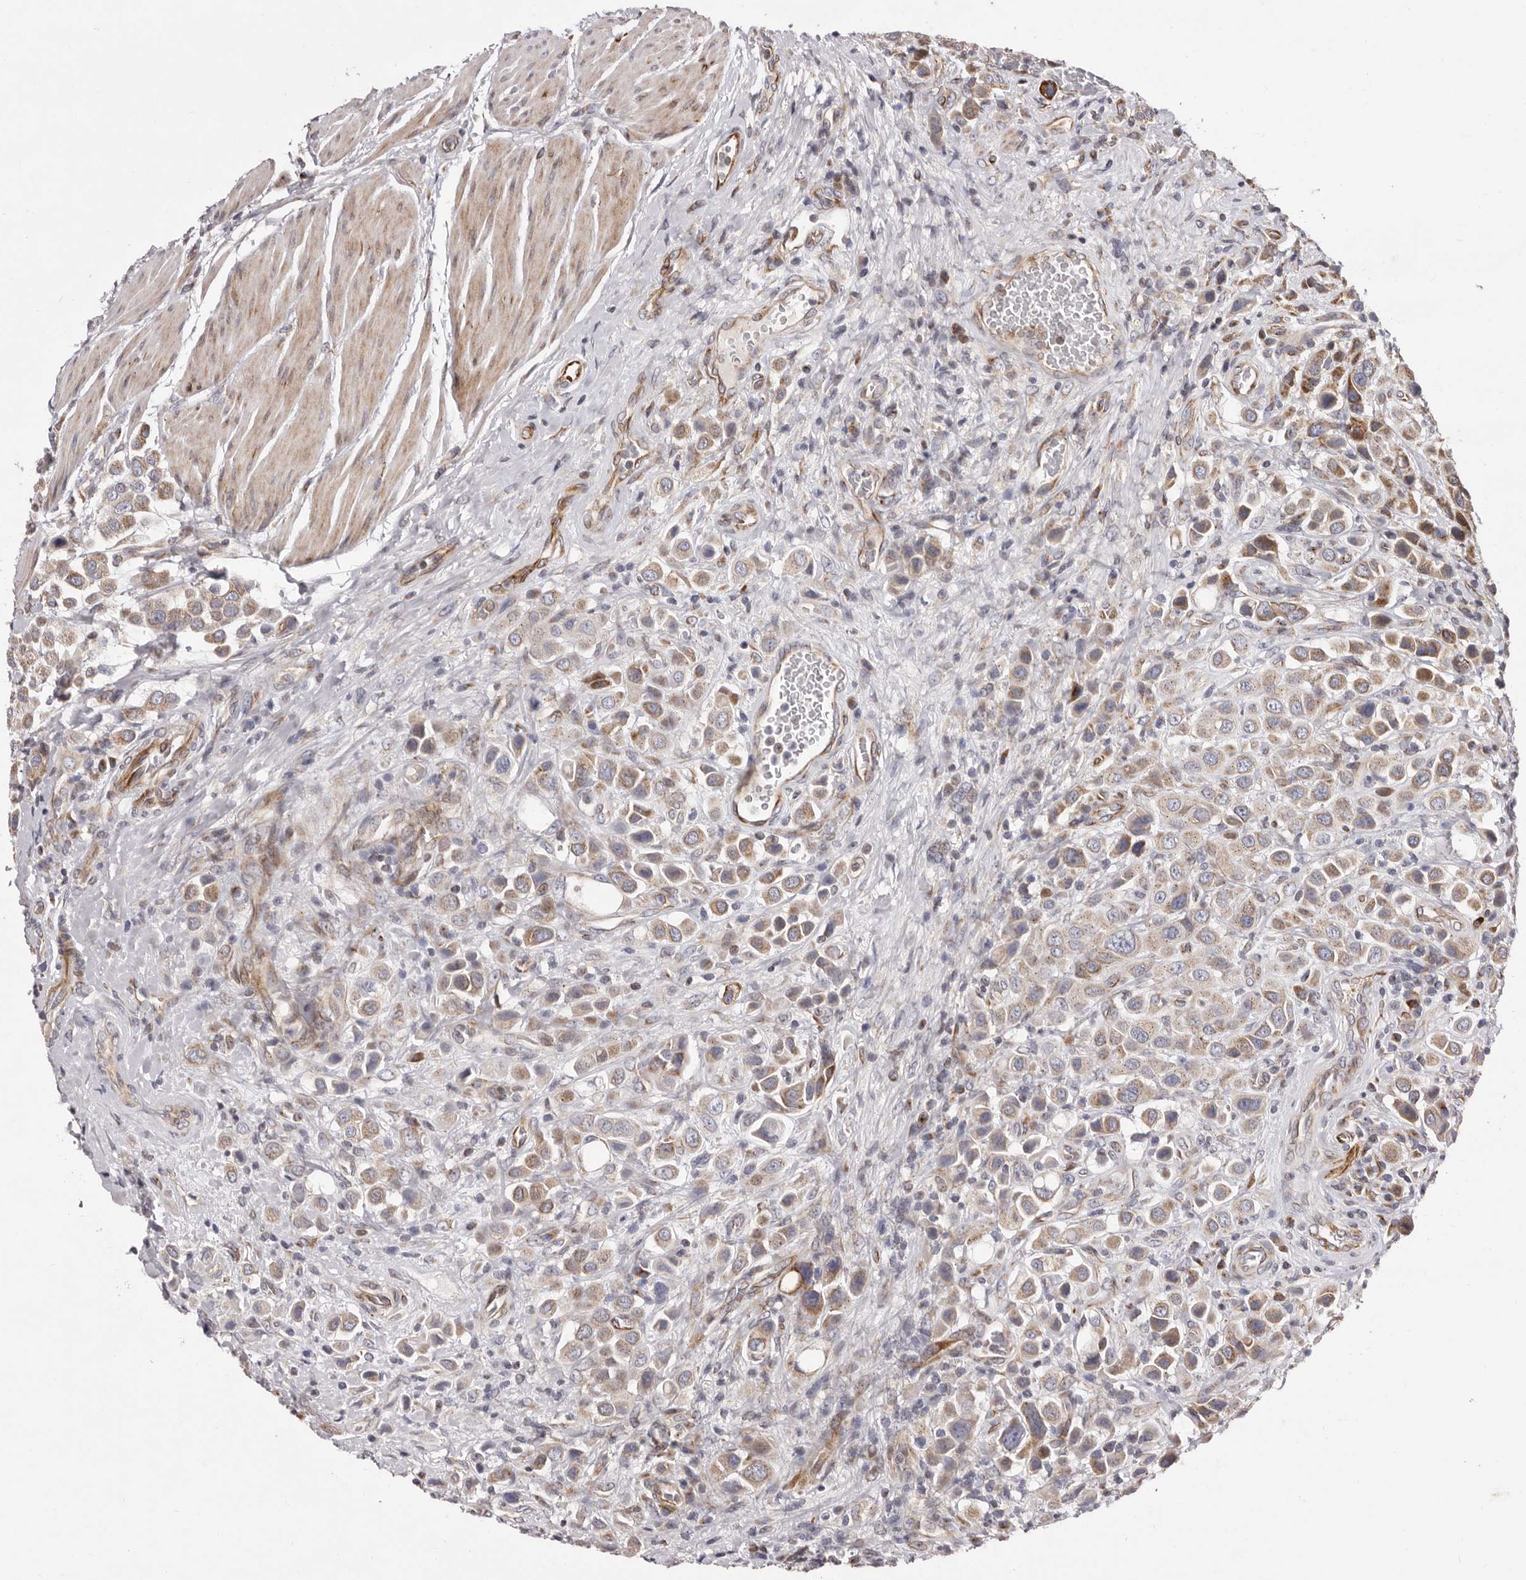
{"staining": {"intensity": "moderate", "quantity": ">75%", "location": "cytoplasmic/membranous"}, "tissue": "urothelial cancer", "cell_type": "Tumor cells", "image_type": "cancer", "snomed": [{"axis": "morphology", "description": "Urothelial carcinoma, High grade"}, {"axis": "topography", "description": "Urinary bladder"}], "caption": "Urothelial cancer was stained to show a protein in brown. There is medium levels of moderate cytoplasmic/membranous staining in about >75% of tumor cells.", "gene": "TIMM17B", "patient": {"sex": "male", "age": 50}}